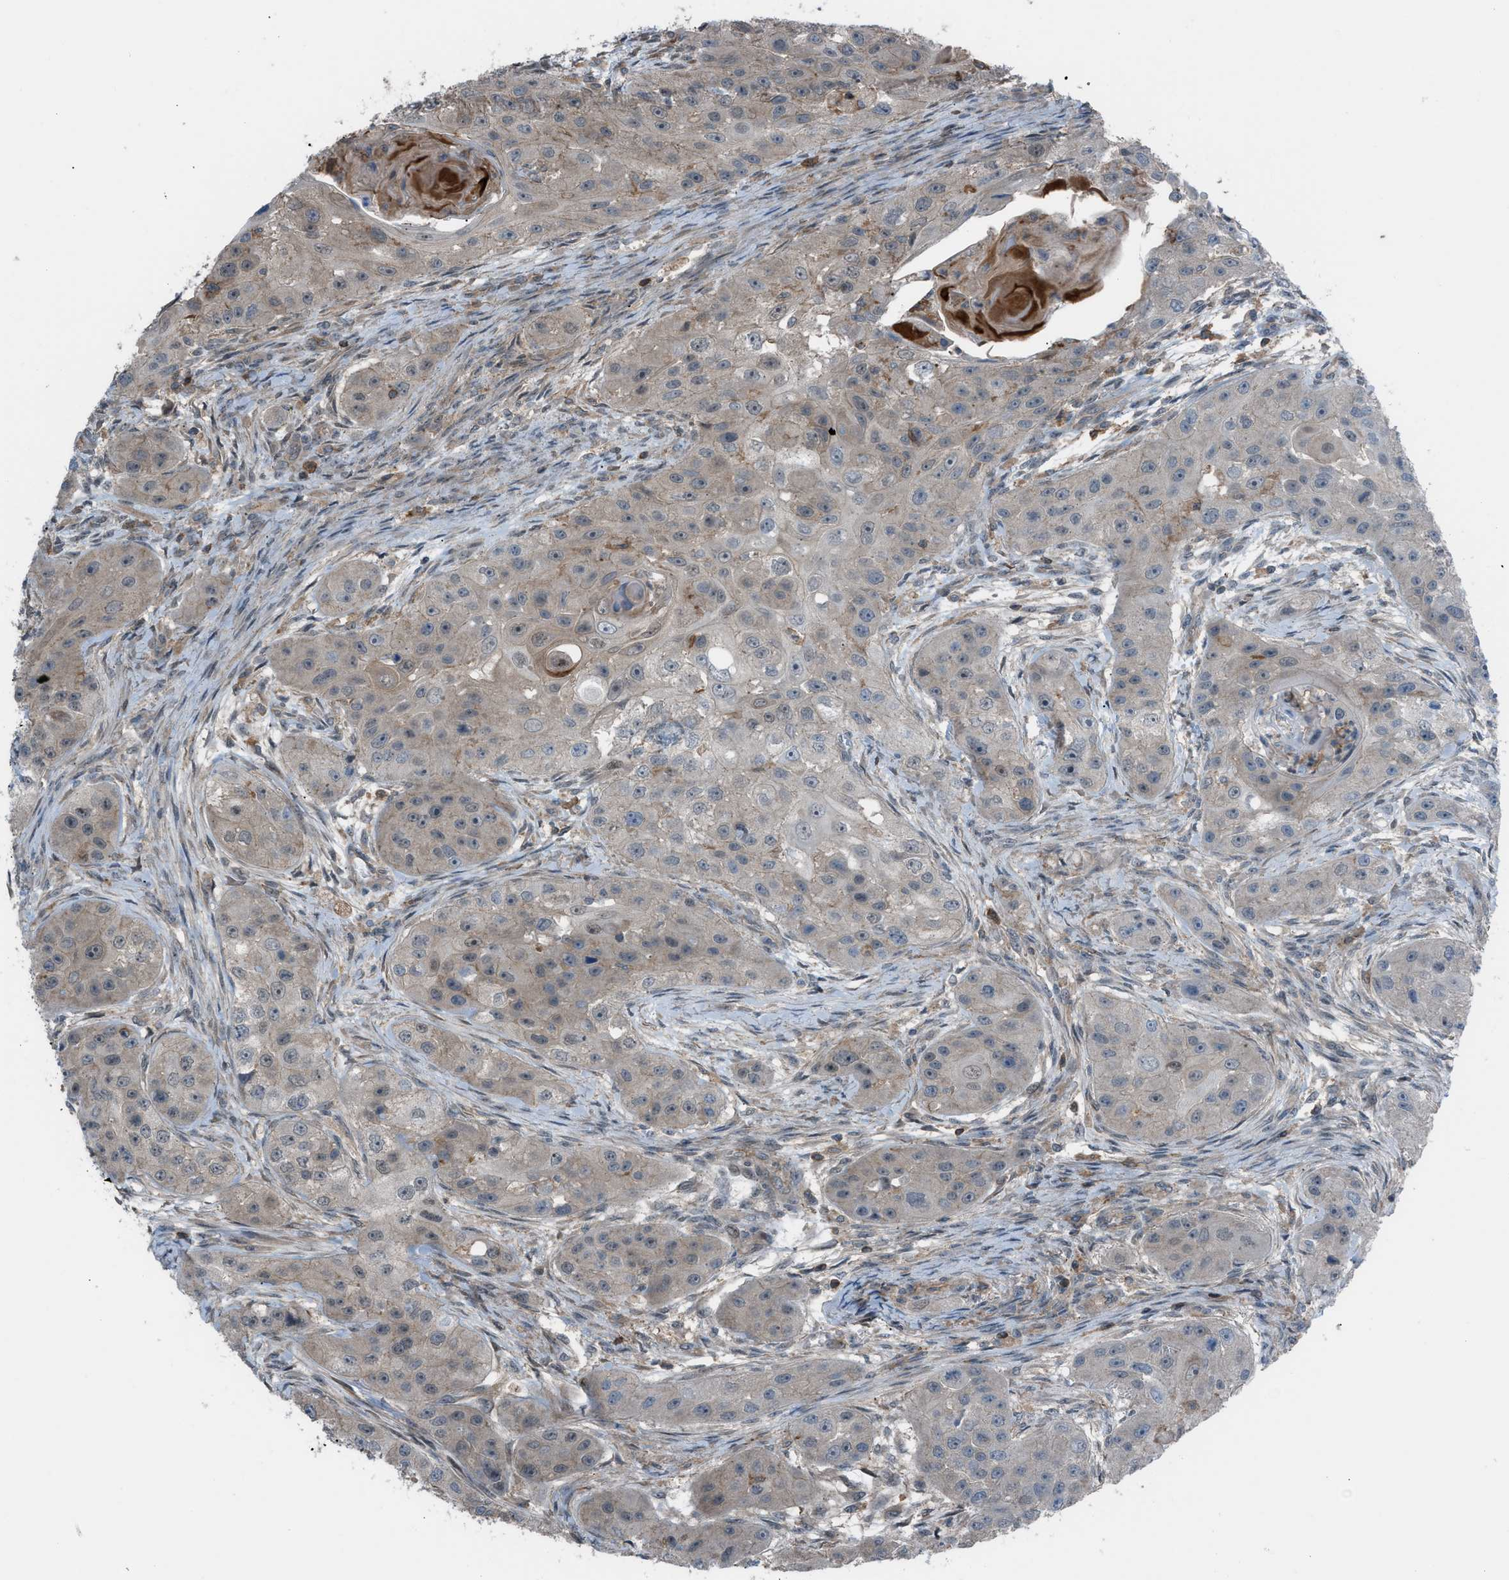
{"staining": {"intensity": "weak", "quantity": ">75%", "location": "cytoplasmic/membranous"}, "tissue": "head and neck cancer", "cell_type": "Tumor cells", "image_type": "cancer", "snomed": [{"axis": "morphology", "description": "Normal tissue, NOS"}, {"axis": "morphology", "description": "Squamous cell carcinoma, NOS"}, {"axis": "topography", "description": "Skeletal muscle"}, {"axis": "topography", "description": "Head-Neck"}], "caption": "Head and neck squamous cell carcinoma stained with a protein marker exhibits weak staining in tumor cells.", "gene": "DYRK1A", "patient": {"sex": "male", "age": 51}}